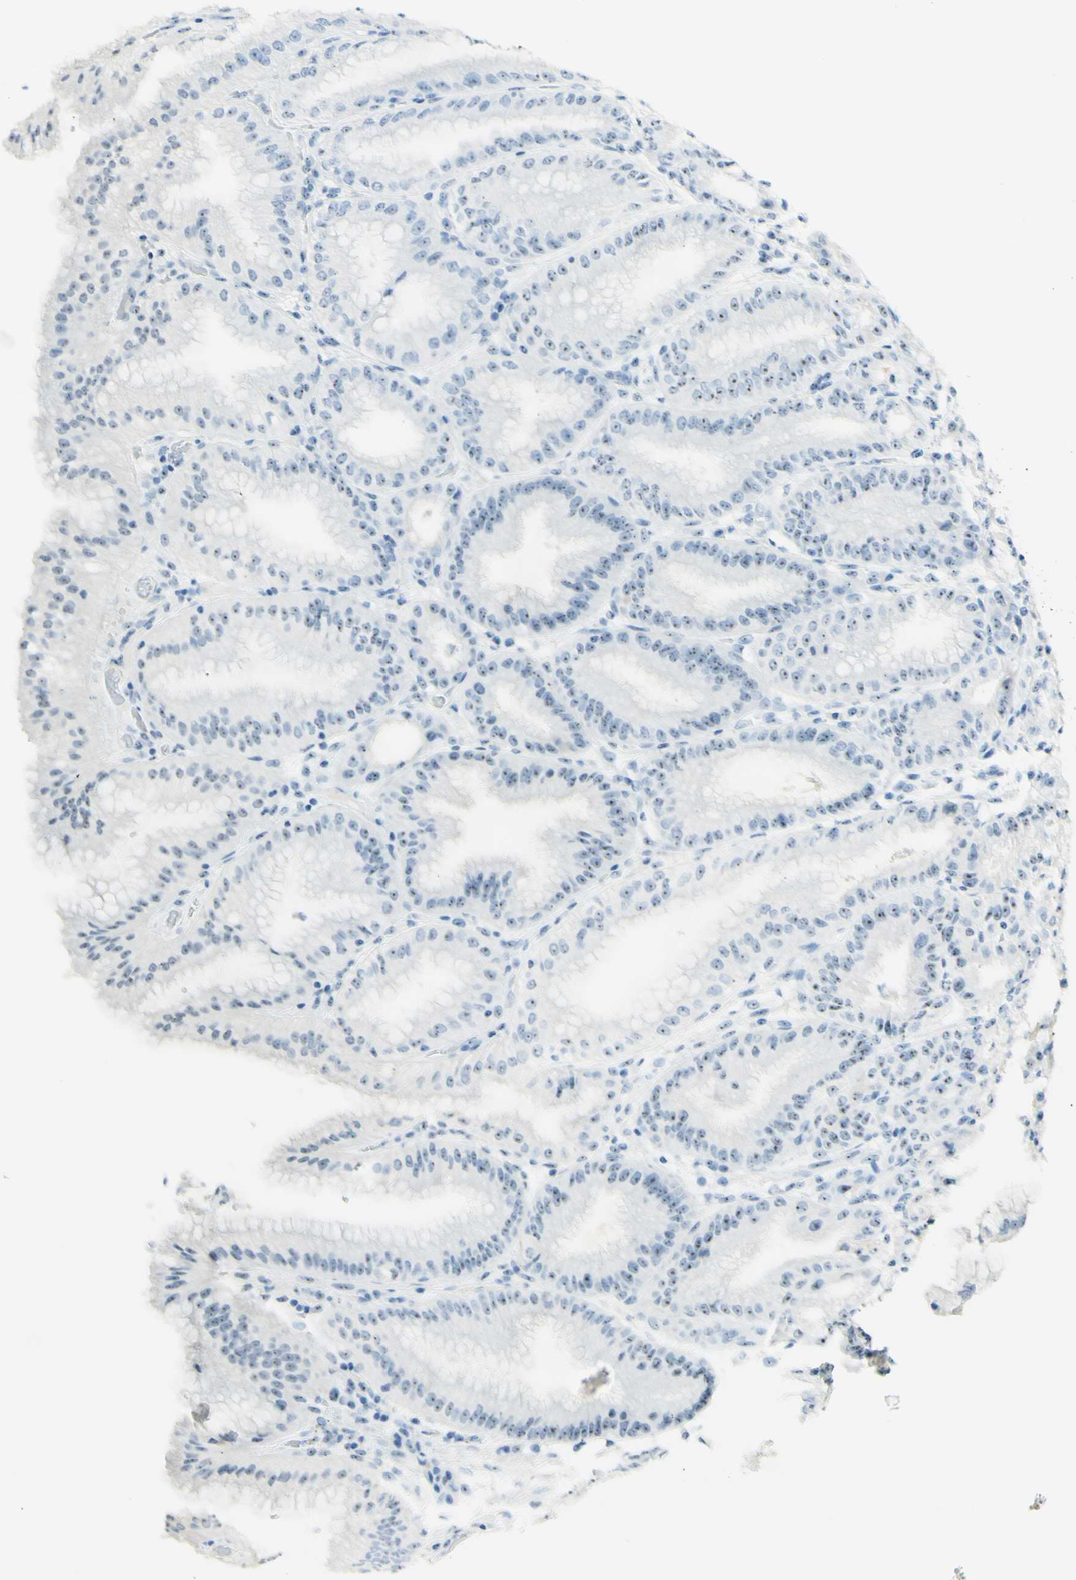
{"staining": {"intensity": "moderate", "quantity": "25%-75%", "location": "nuclear"}, "tissue": "stomach", "cell_type": "Glandular cells", "image_type": "normal", "snomed": [{"axis": "morphology", "description": "Normal tissue, NOS"}, {"axis": "topography", "description": "Stomach, lower"}], "caption": "Protein expression analysis of unremarkable human stomach reveals moderate nuclear expression in about 25%-75% of glandular cells.", "gene": "FMR1NB", "patient": {"sex": "male", "age": 71}}